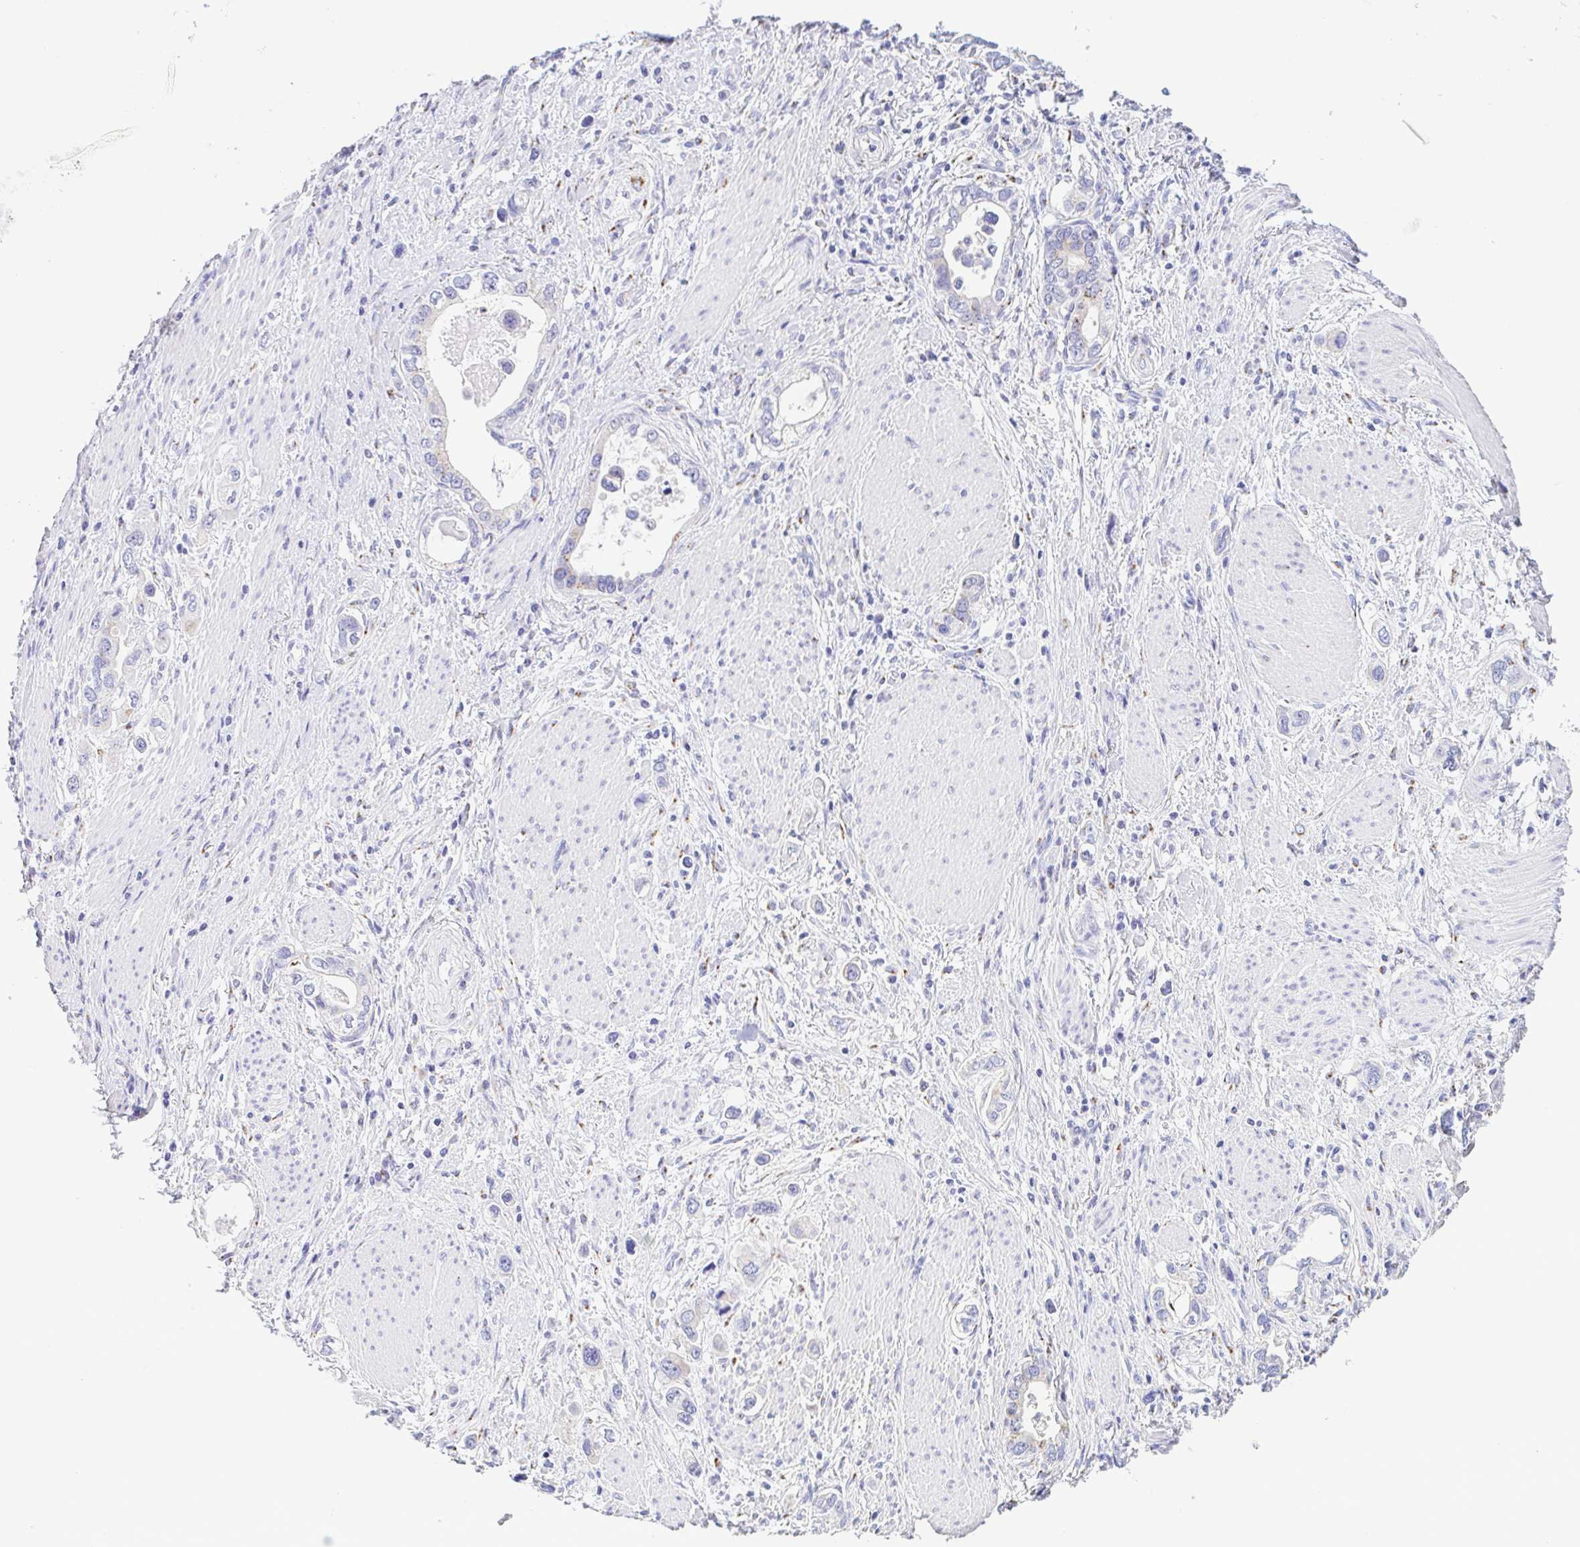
{"staining": {"intensity": "negative", "quantity": "none", "location": "none"}, "tissue": "stomach cancer", "cell_type": "Tumor cells", "image_type": "cancer", "snomed": [{"axis": "morphology", "description": "Adenocarcinoma, NOS"}, {"axis": "topography", "description": "Stomach, lower"}], "caption": "Immunohistochemistry photomicrograph of neoplastic tissue: stomach cancer stained with DAB (3,3'-diaminobenzidine) shows no significant protein expression in tumor cells.", "gene": "SULT1B1", "patient": {"sex": "female", "age": 93}}